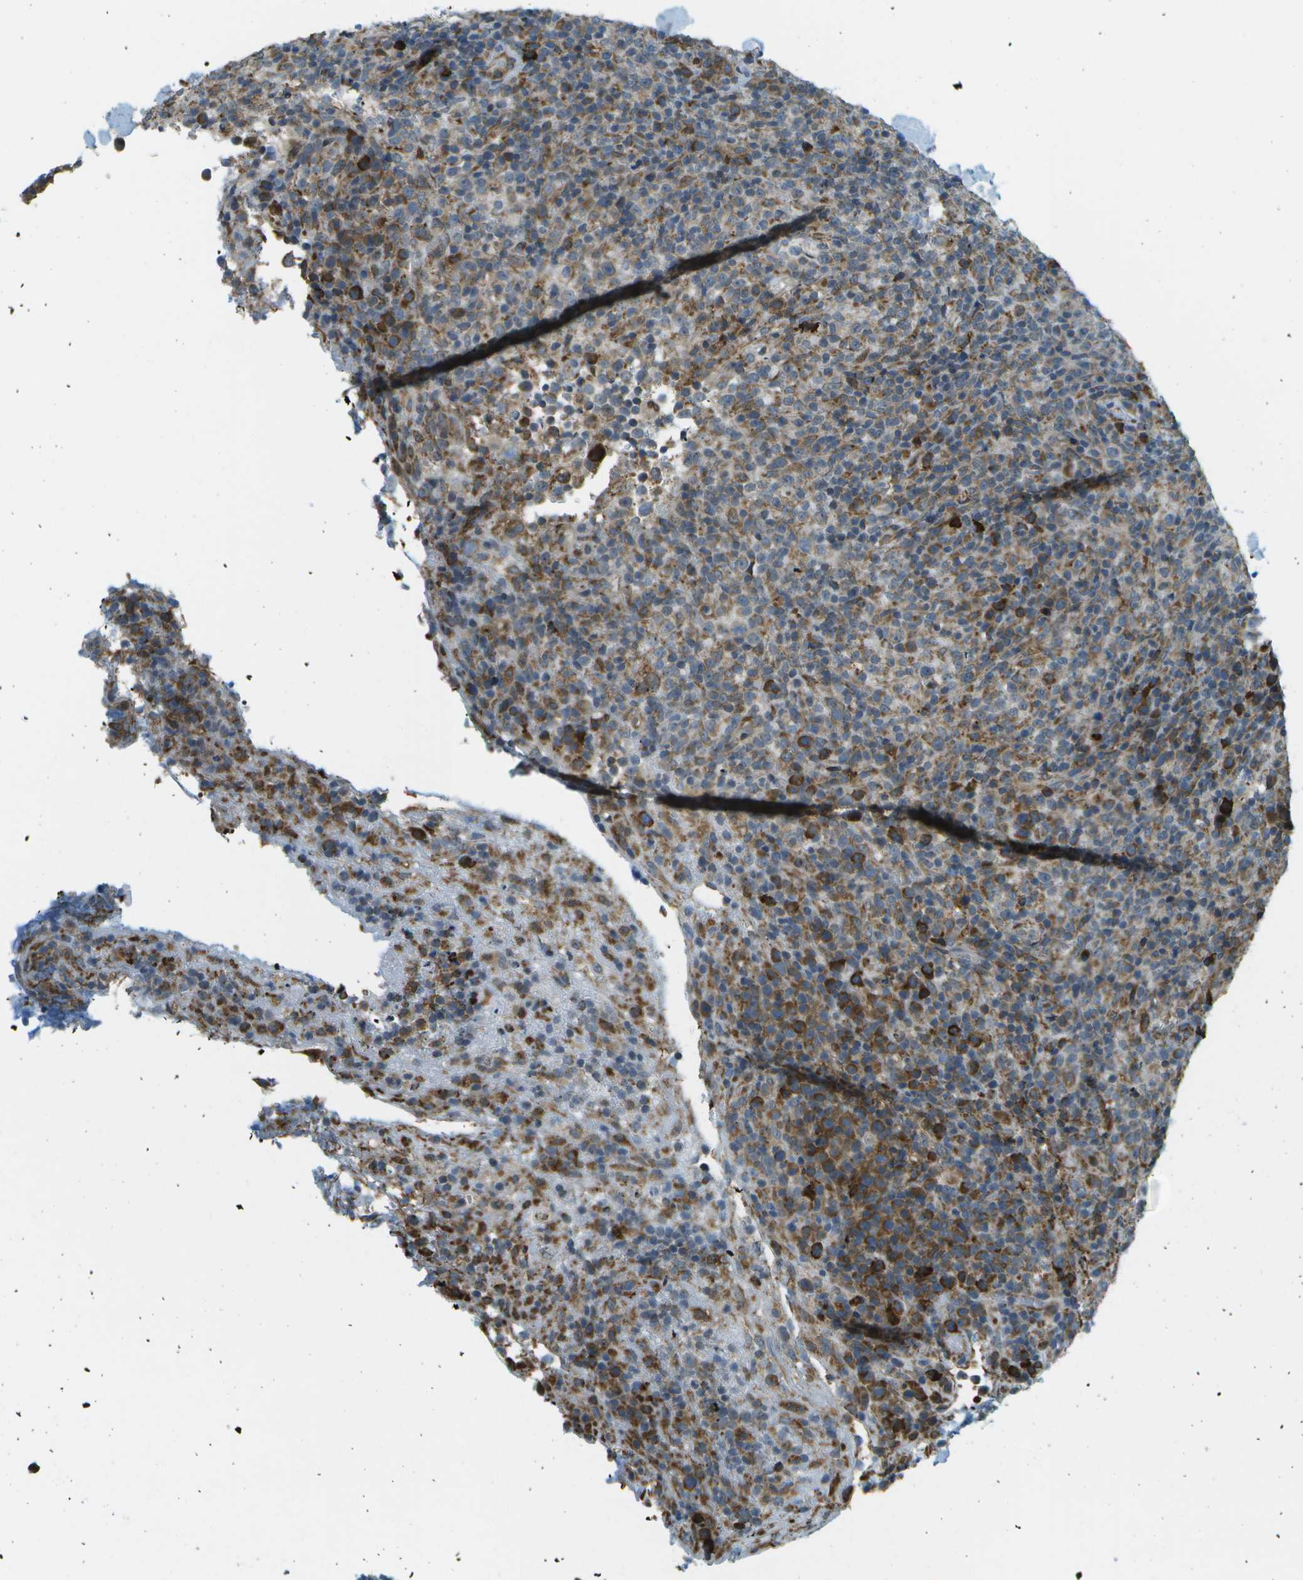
{"staining": {"intensity": "strong", "quantity": "<25%", "location": "cytoplasmic/membranous"}, "tissue": "lymphoma", "cell_type": "Tumor cells", "image_type": "cancer", "snomed": [{"axis": "morphology", "description": "Malignant lymphoma, non-Hodgkin's type, High grade"}, {"axis": "topography", "description": "Lymph node"}], "caption": "Immunohistochemical staining of malignant lymphoma, non-Hodgkin's type (high-grade) displays medium levels of strong cytoplasmic/membranous protein staining in about <25% of tumor cells.", "gene": "USP30", "patient": {"sex": "female", "age": 76}}